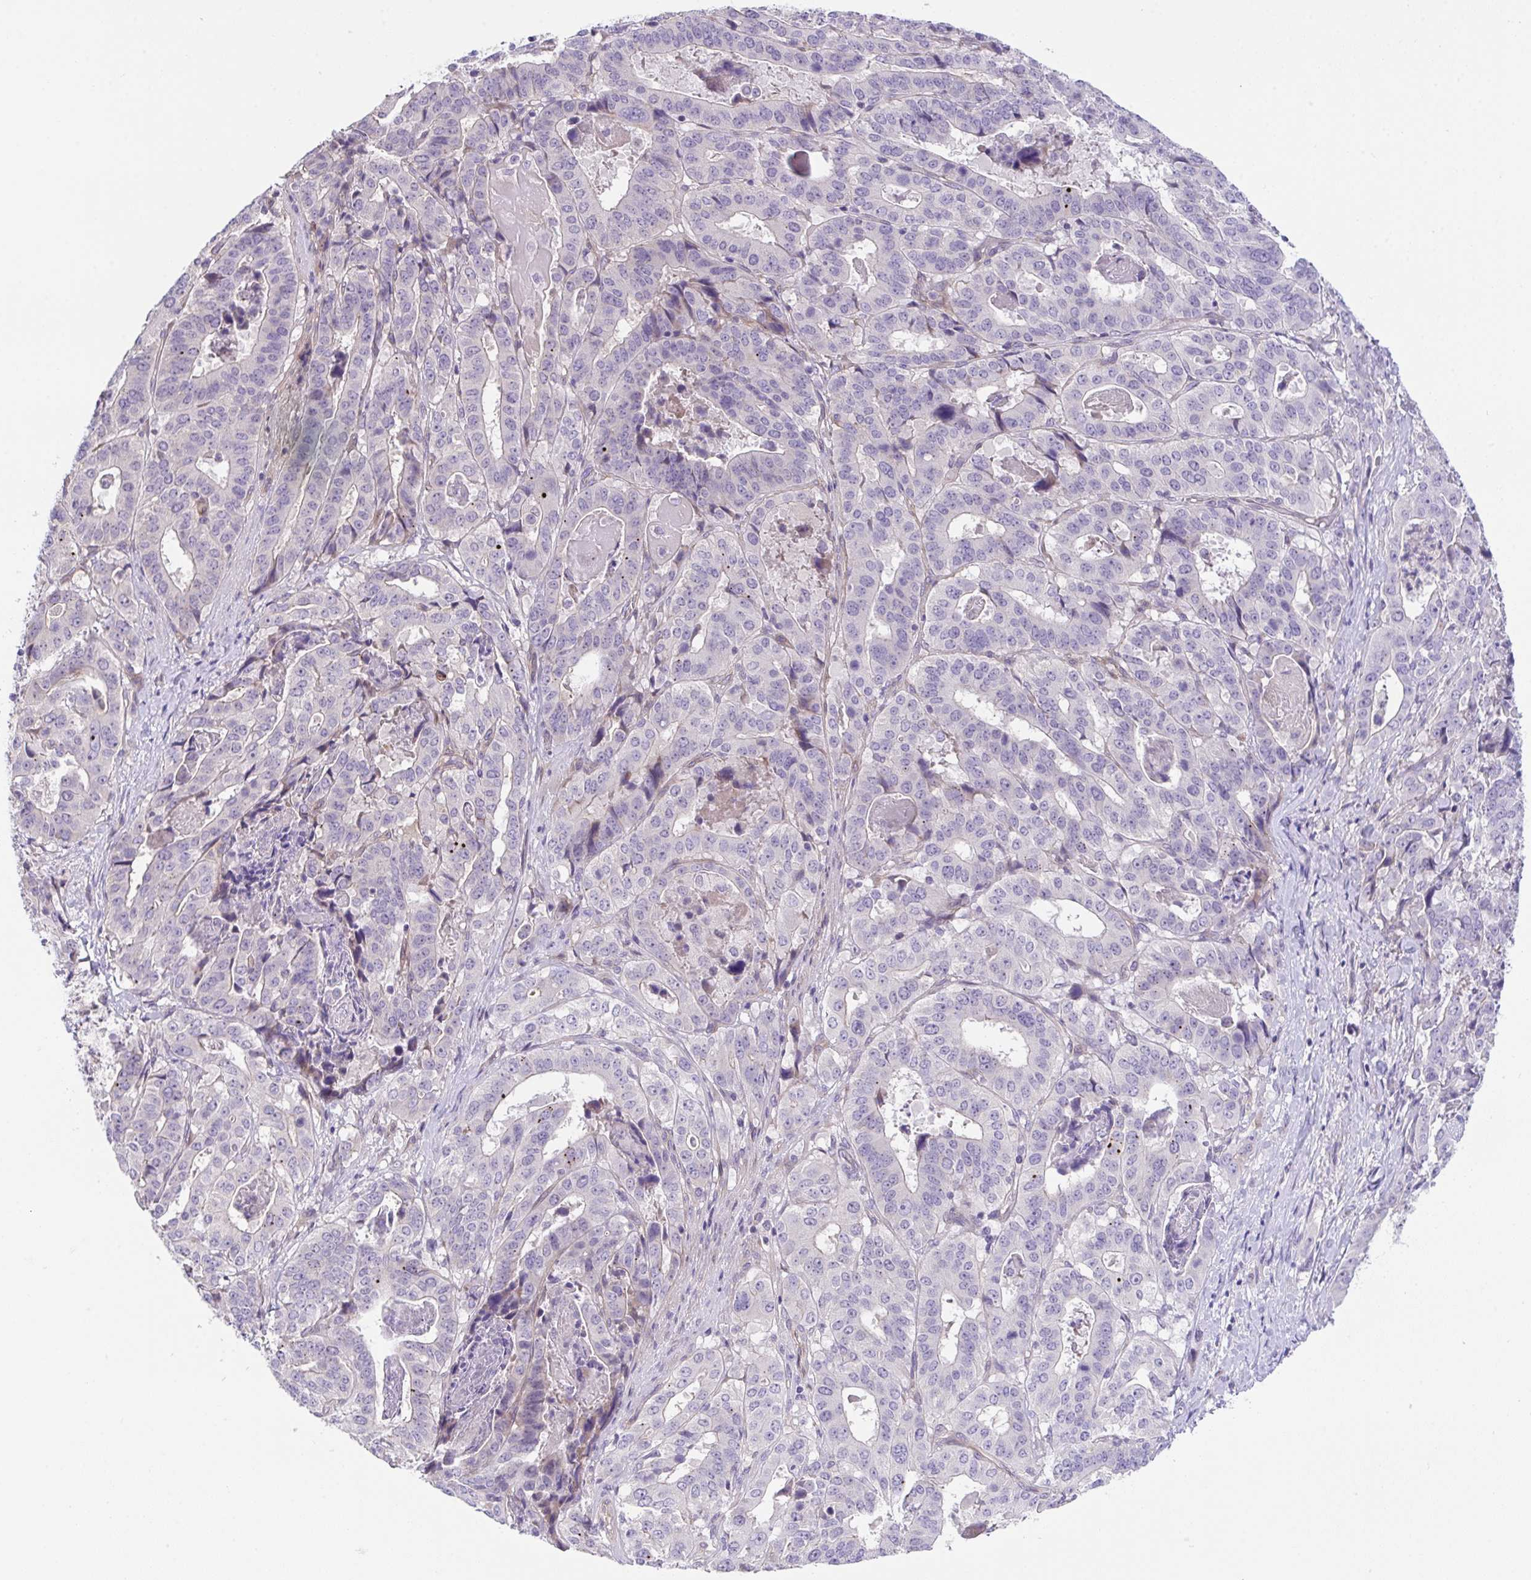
{"staining": {"intensity": "negative", "quantity": "none", "location": "none"}, "tissue": "stomach cancer", "cell_type": "Tumor cells", "image_type": "cancer", "snomed": [{"axis": "morphology", "description": "Adenocarcinoma, NOS"}, {"axis": "topography", "description": "Stomach"}], "caption": "Immunohistochemical staining of human stomach cancer shows no significant staining in tumor cells.", "gene": "RHOXF1", "patient": {"sex": "male", "age": 48}}